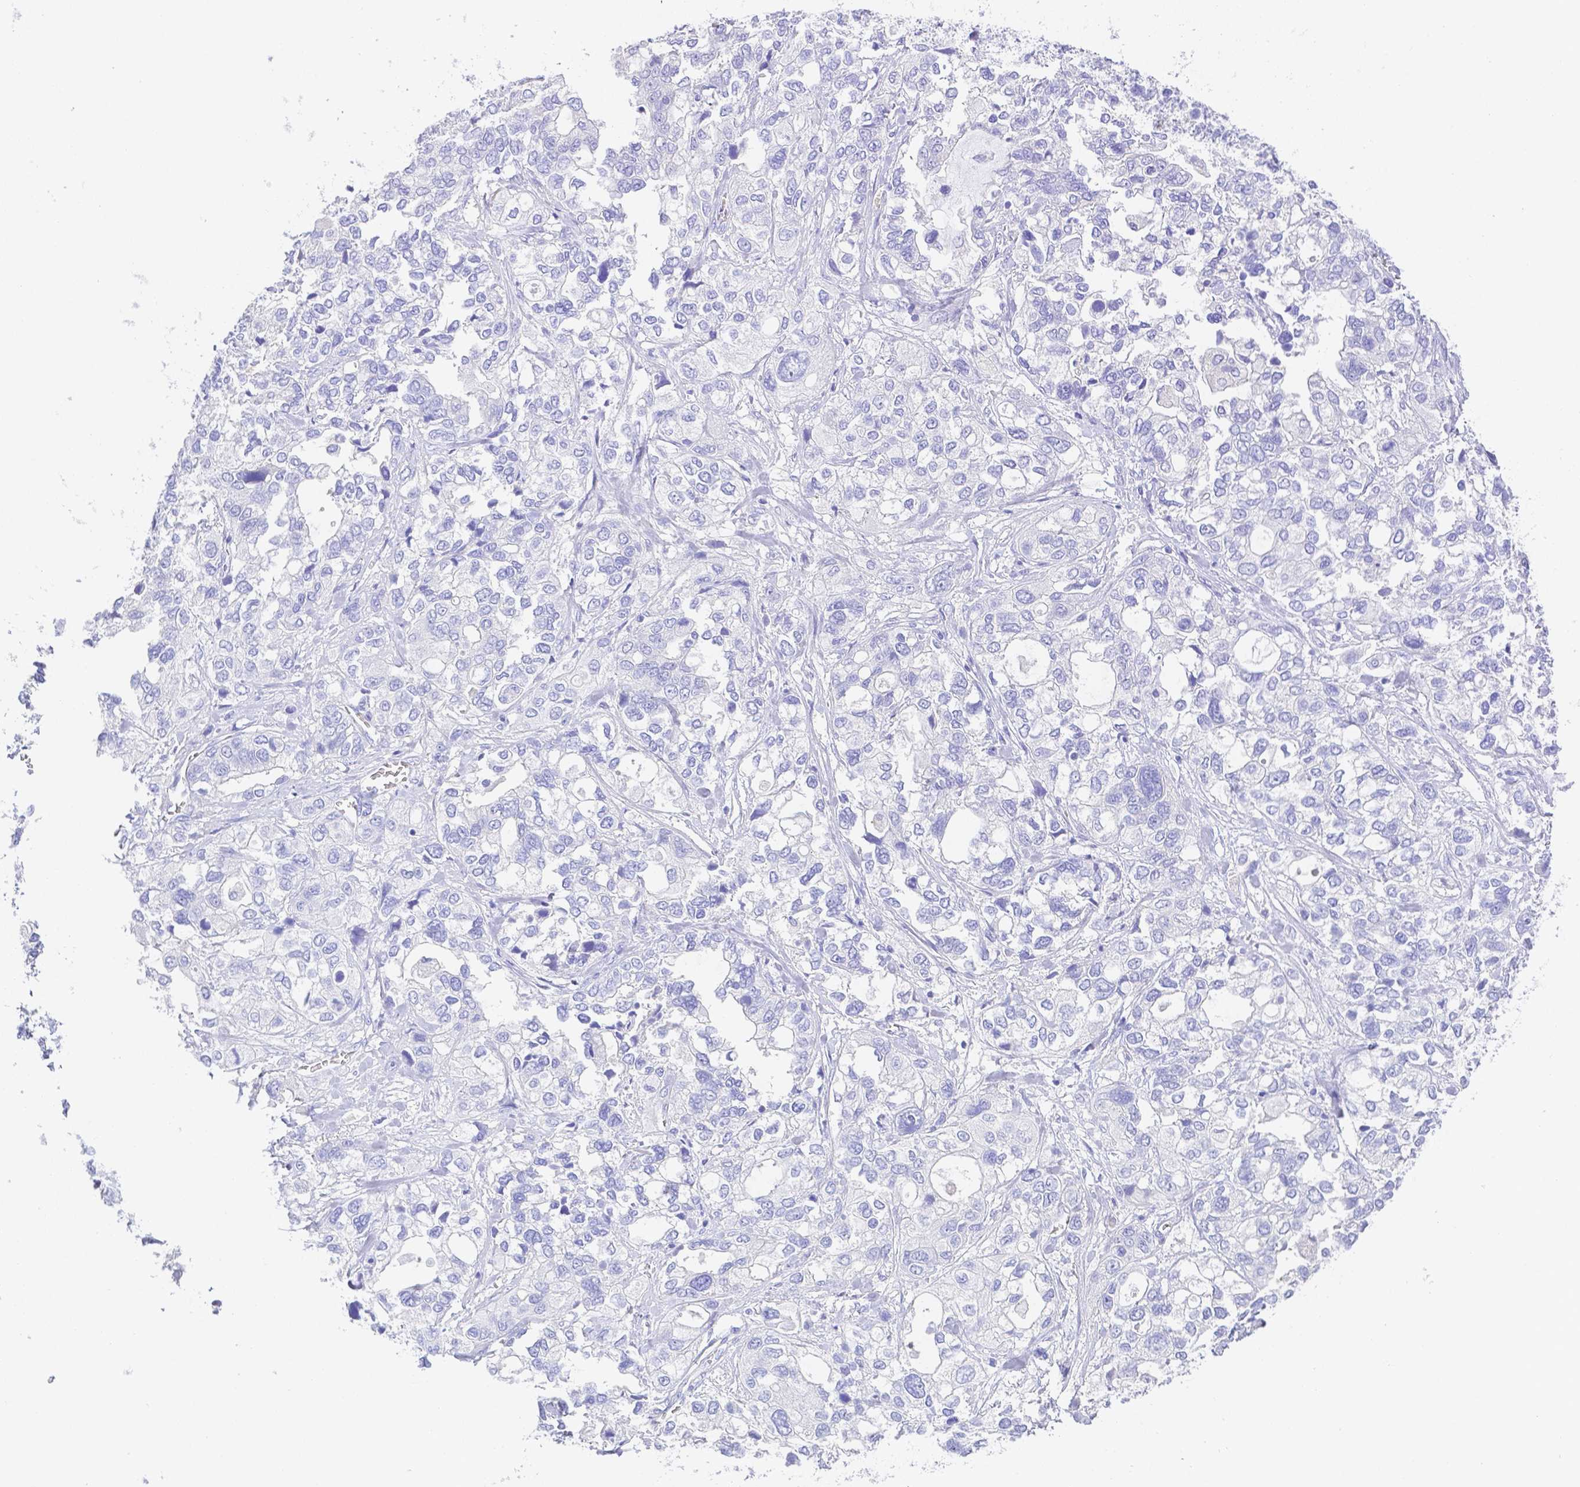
{"staining": {"intensity": "negative", "quantity": "none", "location": "none"}, "tissue": "stomach cancer", "cell_type": "Tumor cells", "image_type": "cancer", "snomed": [{"axis": "morphology", "description": "Adenocarcinoma, NOS"}, {"axis": "topography", "description": "Stomach, upper"}], "caption": "Tumor cells are negative for brown protein staining in stomach cancer (adenocarcinoma).", "gene": "ZG16B", "patient": {"sex": "female", "age": 81}}